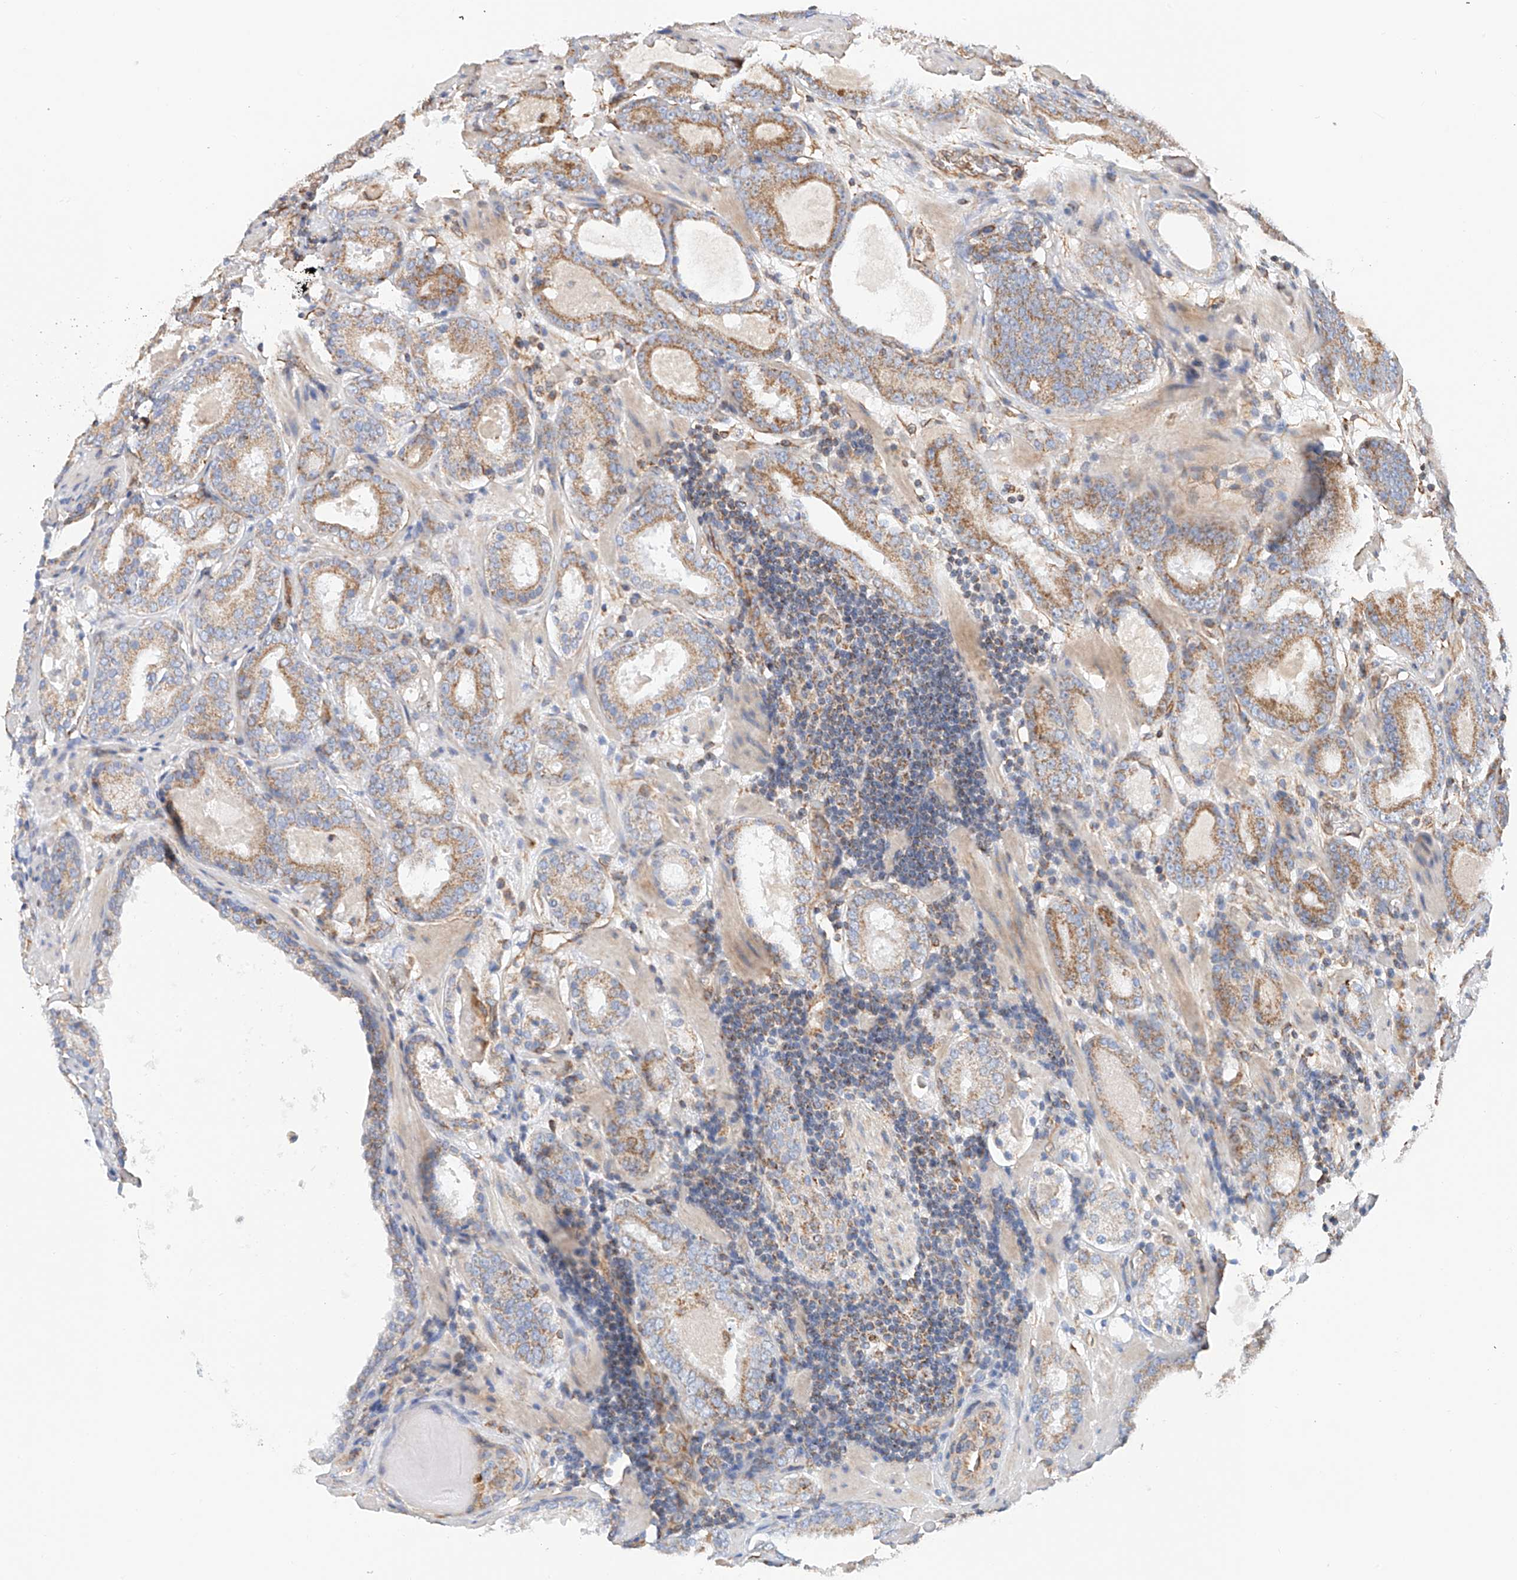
{"staining": {"intensity": "moderate", "quantity": ">75%", "location": "cytoplasmic/membranous"}, "tissue": "prostate cancer", "cell_type": "Tumor cells", "image_type": "cancer", "snomed": [{"axis": "morphology", "description": "Adenocarcinoma, Low grade"}, {"axis": "topography", "description": "Prostate"}], "caption": "Moderate cytoplasmic/membranous expression is seen in about >75% of tumor cells in prostate low-grade adenocarcinoma.", "gene": "NDUFV3", "patient": {"sex": "male", "age": 69}}